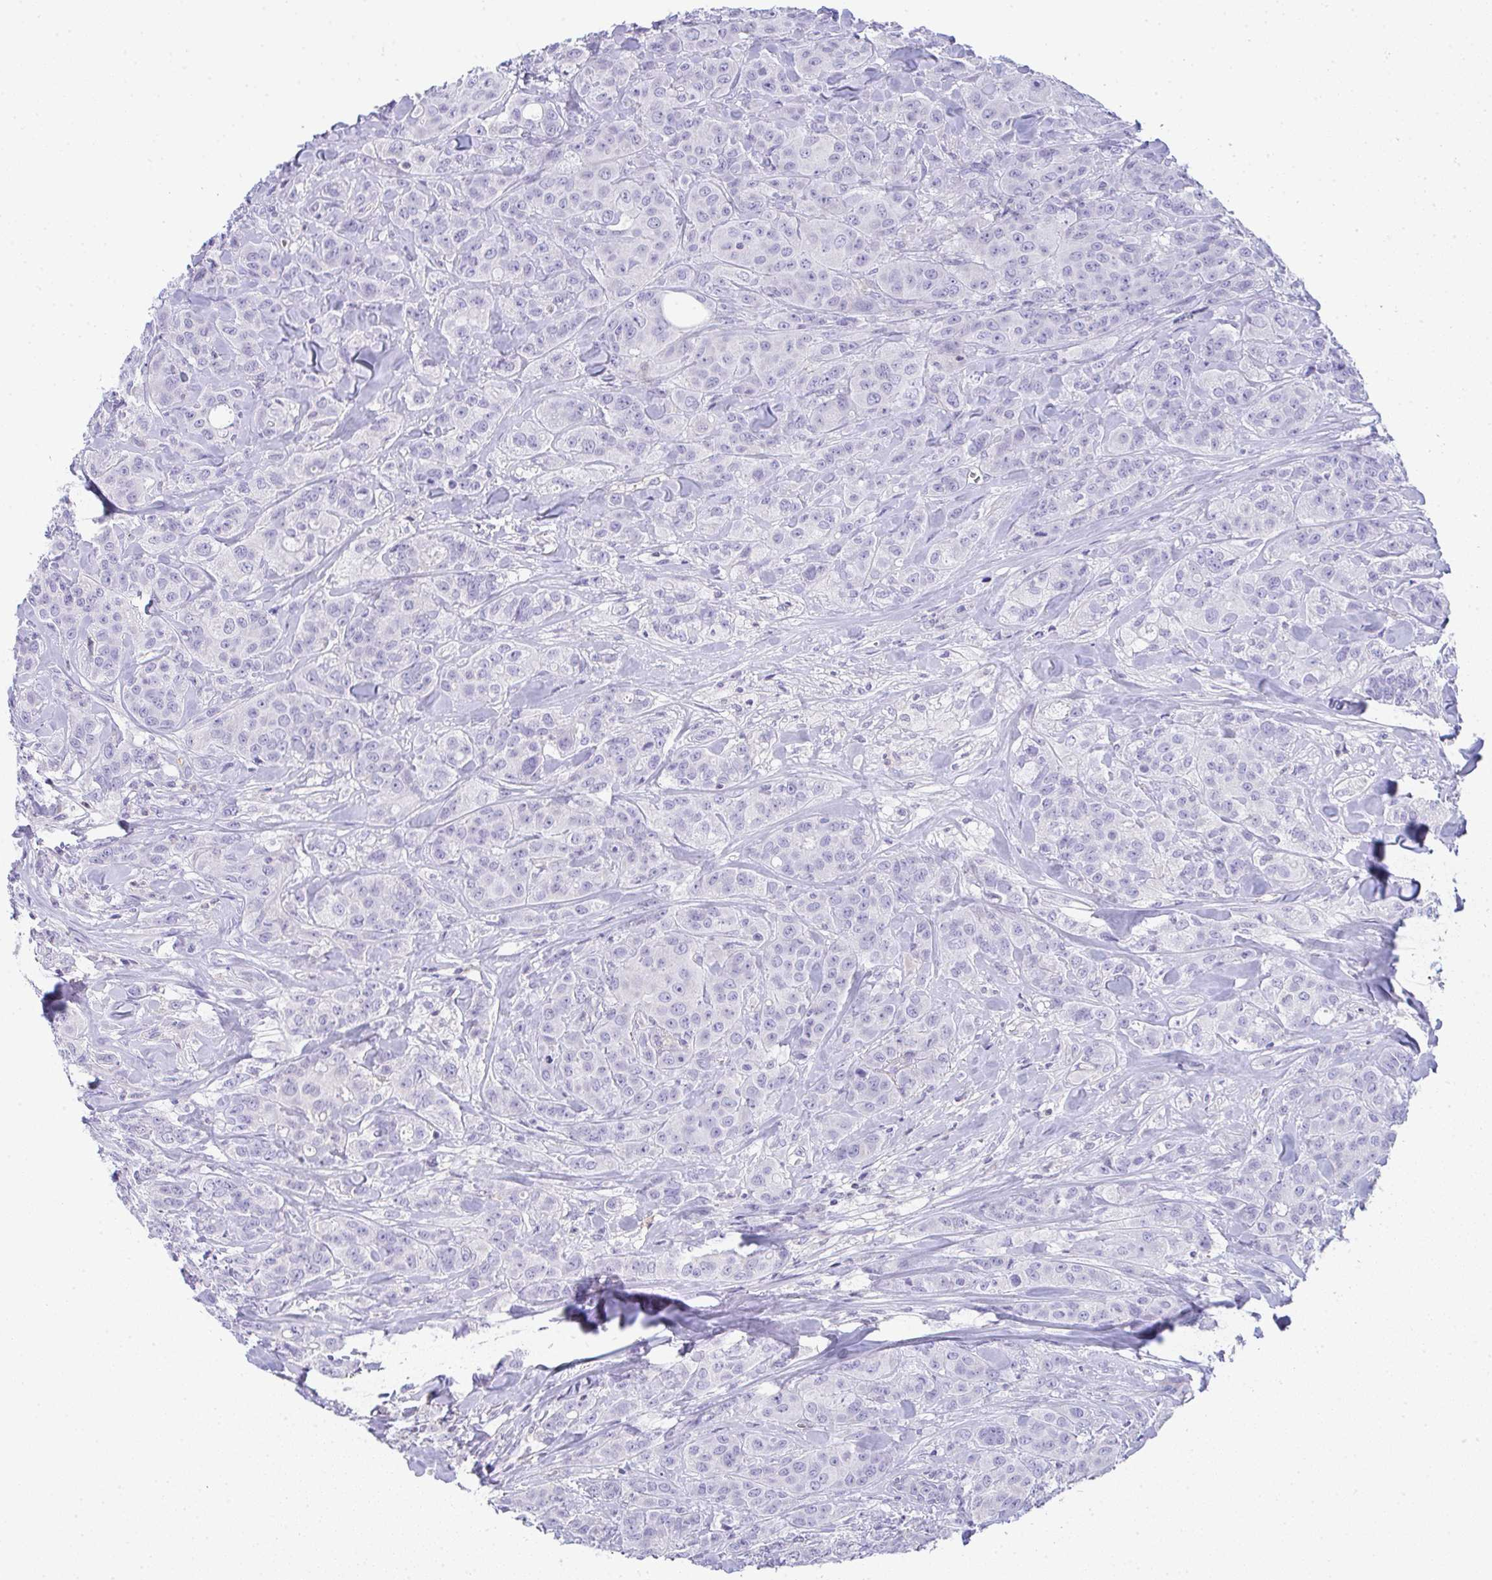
{"staining": {"intensity": "negative", "quantity": "none", "location": "none"}, "tissue": "breast cancer", "cell_type": "Tumor cells", "image_type": "cancer", "snomed": [{"axis": "morphology", "description": "Normal tissue, NOS"}, {"axis": "morphology", "description": "Duct carcinoma"}, {"axis": "topography", "description": "Breast"}], "caption": "Tumor cells show no significant positivity in breast cancer.", "gene": "TNFAIP8", "patient": {"sex": "female", "age": 43}}